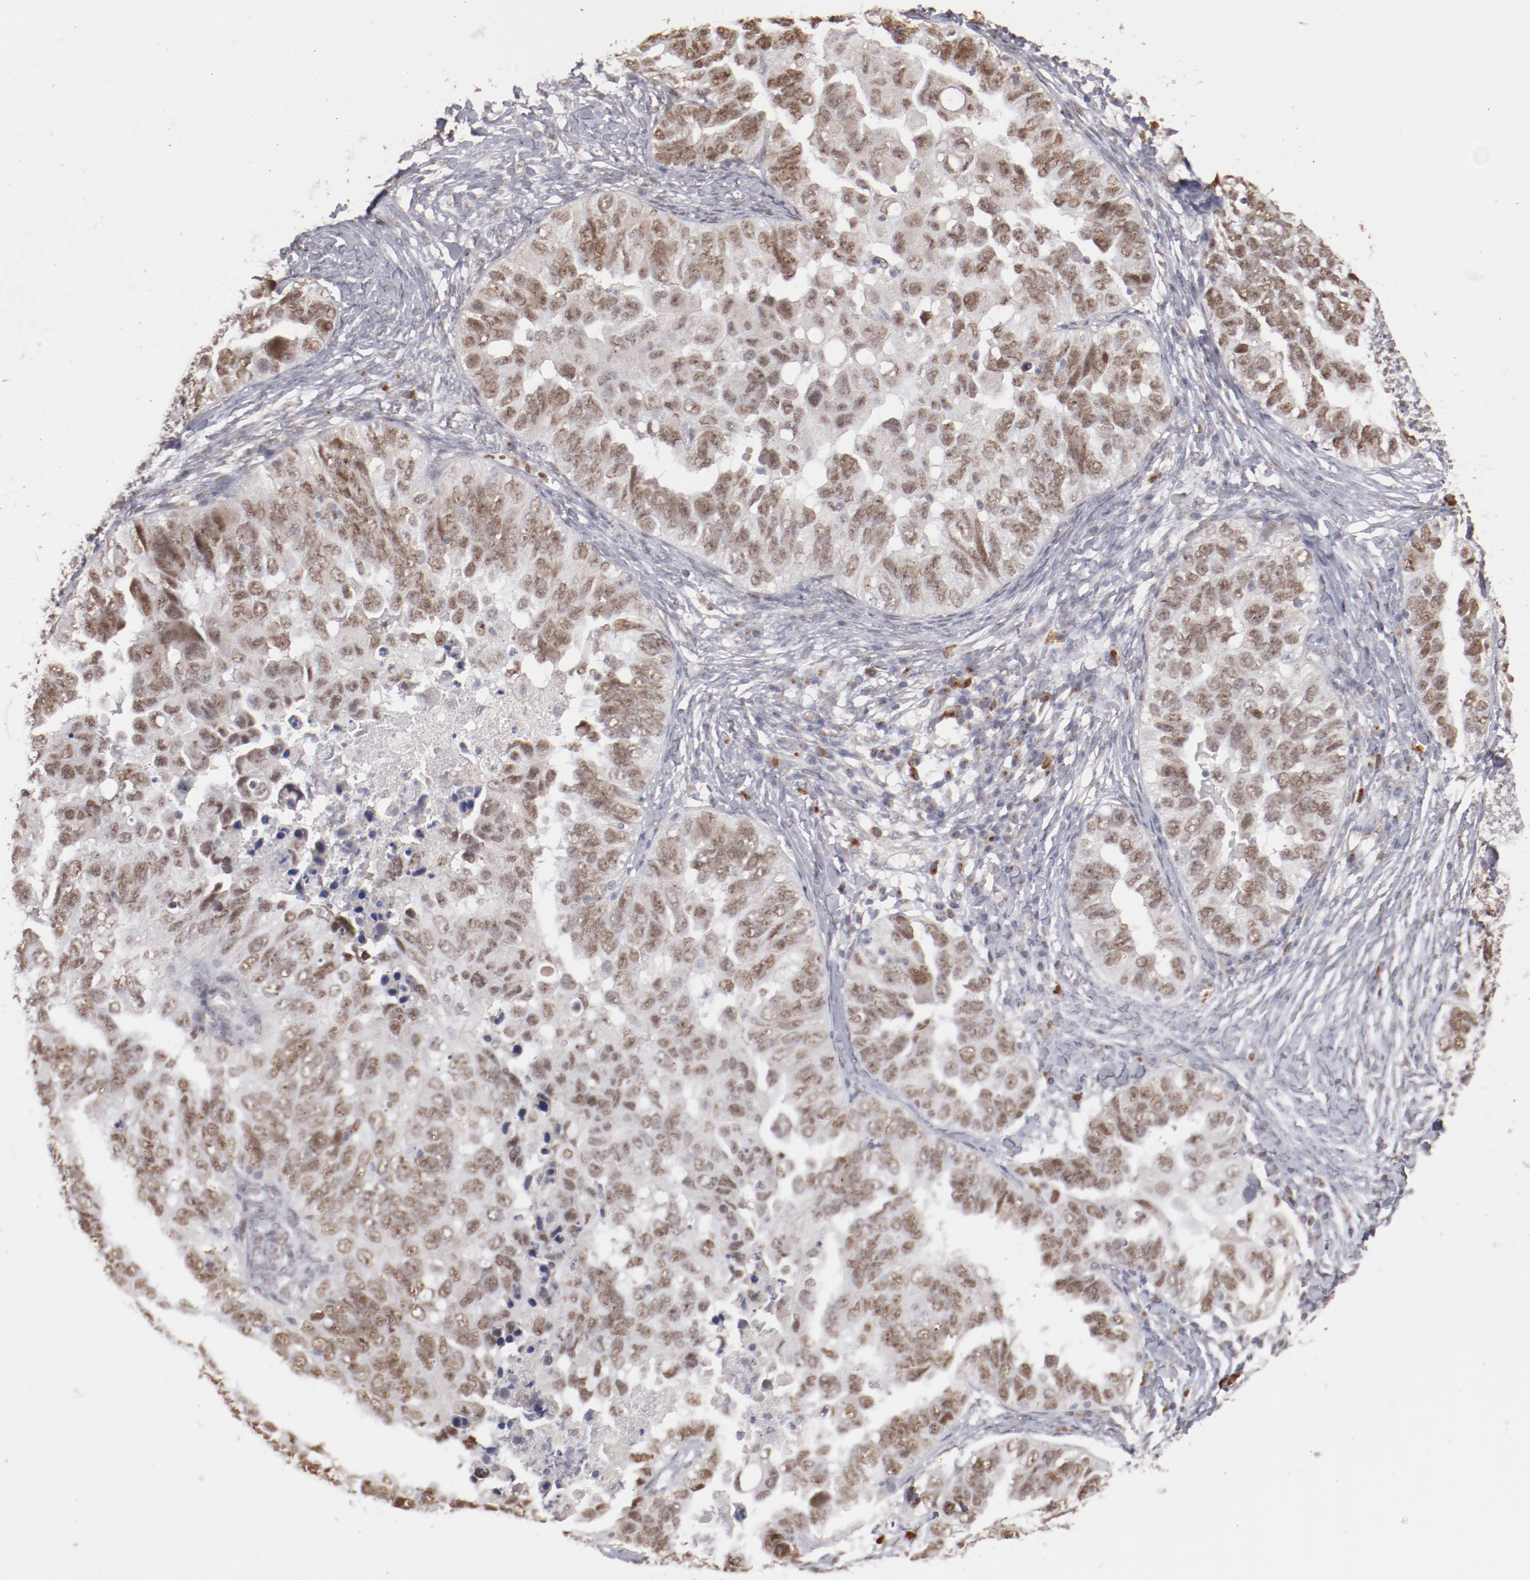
{"staining": {"intensity": "moderate", "quantity": ">75%", "location": "nuclear"}, "tissue": "ovarian cancer", "cell_type": "Tumor cells", "image_type": "cancer", "snomed": [{"axis": "morphology", "description": "Cystadenocarcinoma, serous, NOS"}, {"axis": "topography", "description": "Ovary"}], "caption": "High-magnification brightfield microscopy of ovarian cancer stained with DAB (3,3'-diaminobenzidine) (brown) and counterstained with hematoxylin (blue). tumor cells exhibit moderate nuclear staining is present in approximately>75% of cells. The staining was performed using DAB, with brown indicating positive protein expression. Nuclei are stained blue with hematoxylin.", "gene": "NFE2", "patient": {"sex": "female", "age": 82}}